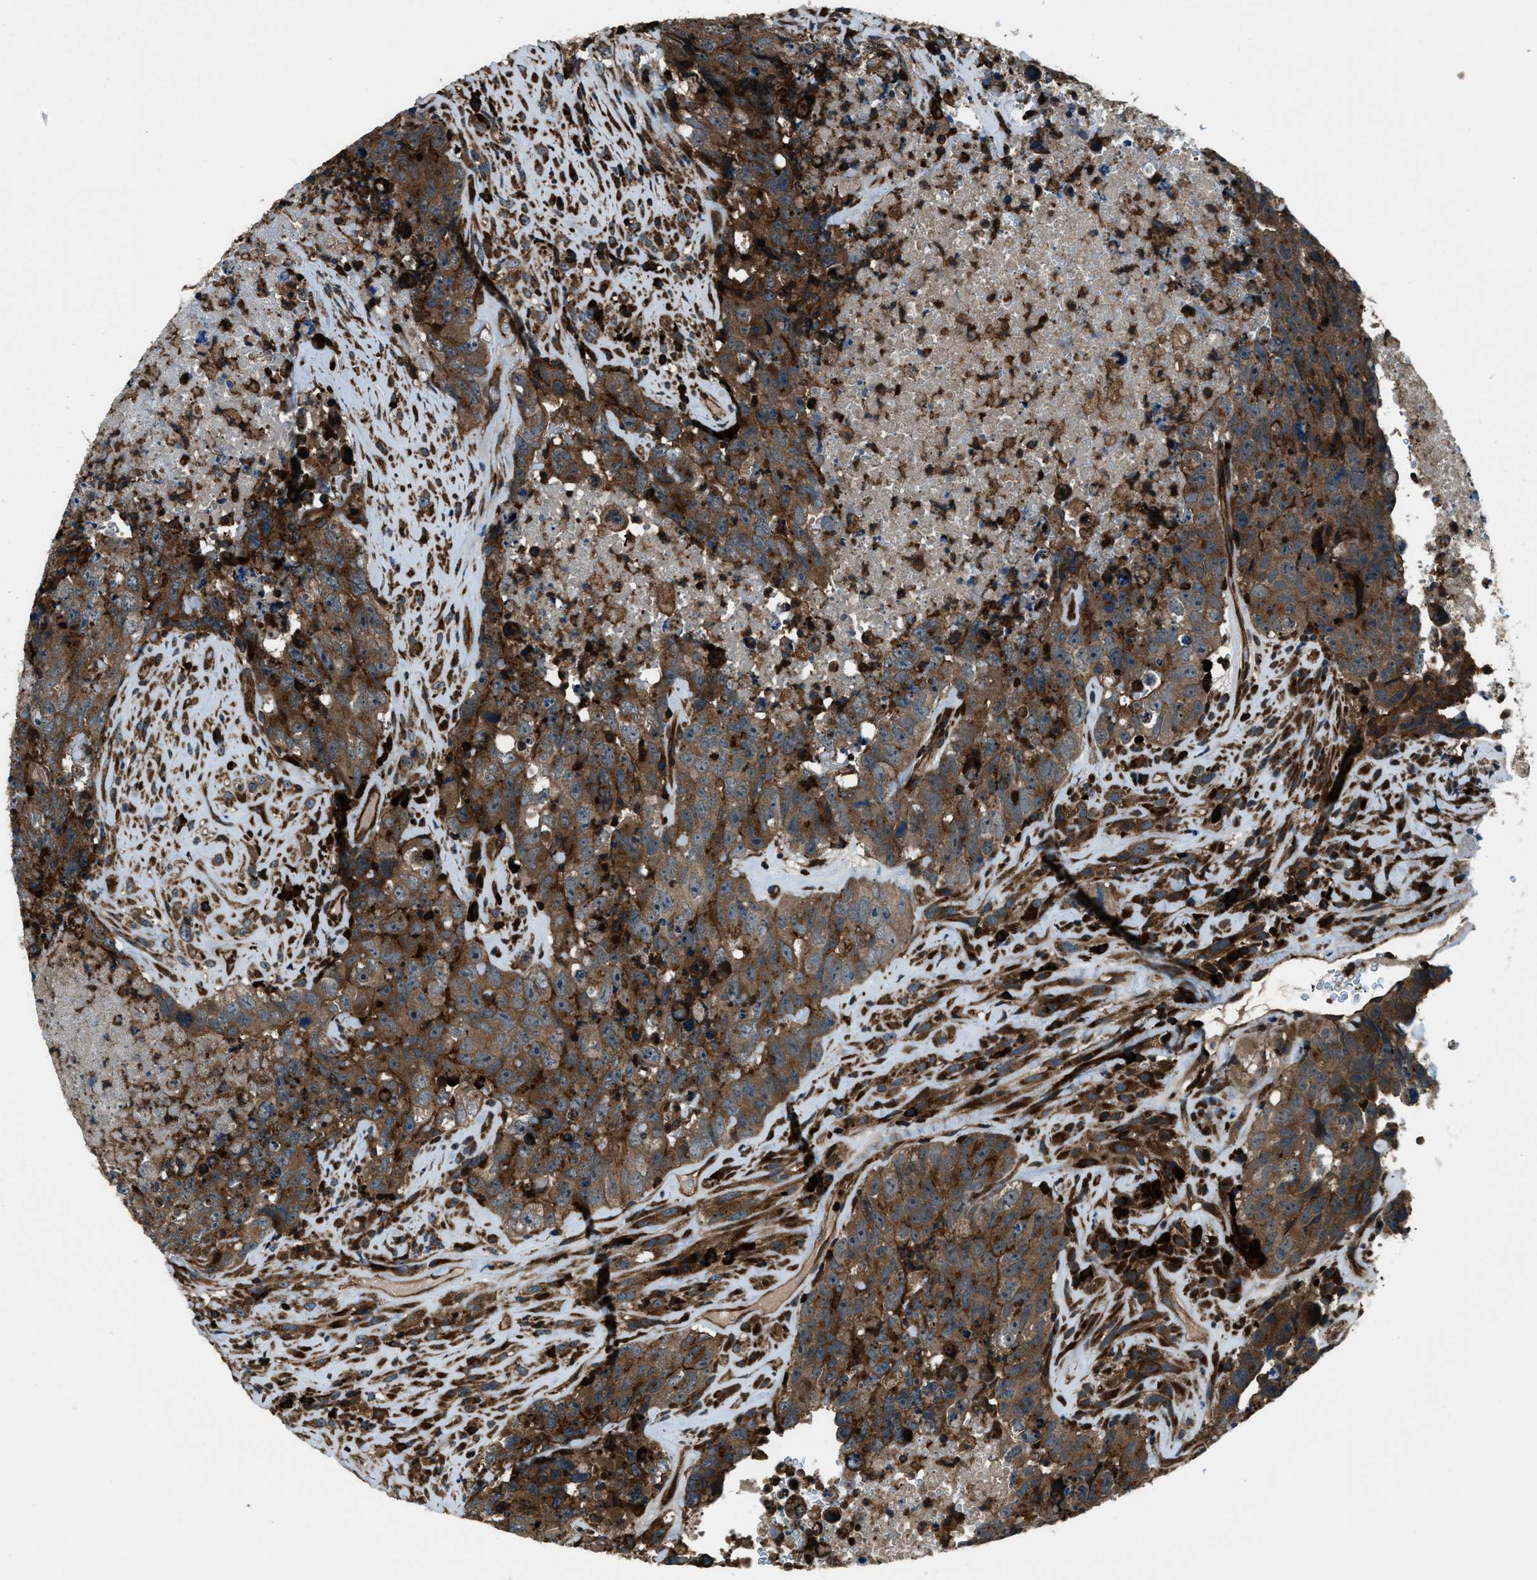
{"staining": {"intensity": "moderate", "quantity": ">75%", "location": "cytoplasmic/membranous"}, "tissue": "testis cancer", "cell_type": "Tumor cells", "image_type": "cancer", "snomed": [{"axis": "morphology", "description": "Carcinoma, Embryonal, NOS"}, {"axis": "topography", "description": "Testis"}], "caption": "About >75% of tumor cells in testis cancer display moderate cytoplasmic/membranous protein expression as visualized by brown immunohistochemical staining.", "gene": "SNX30", "patient": {"sex": "male", "age": 32}}